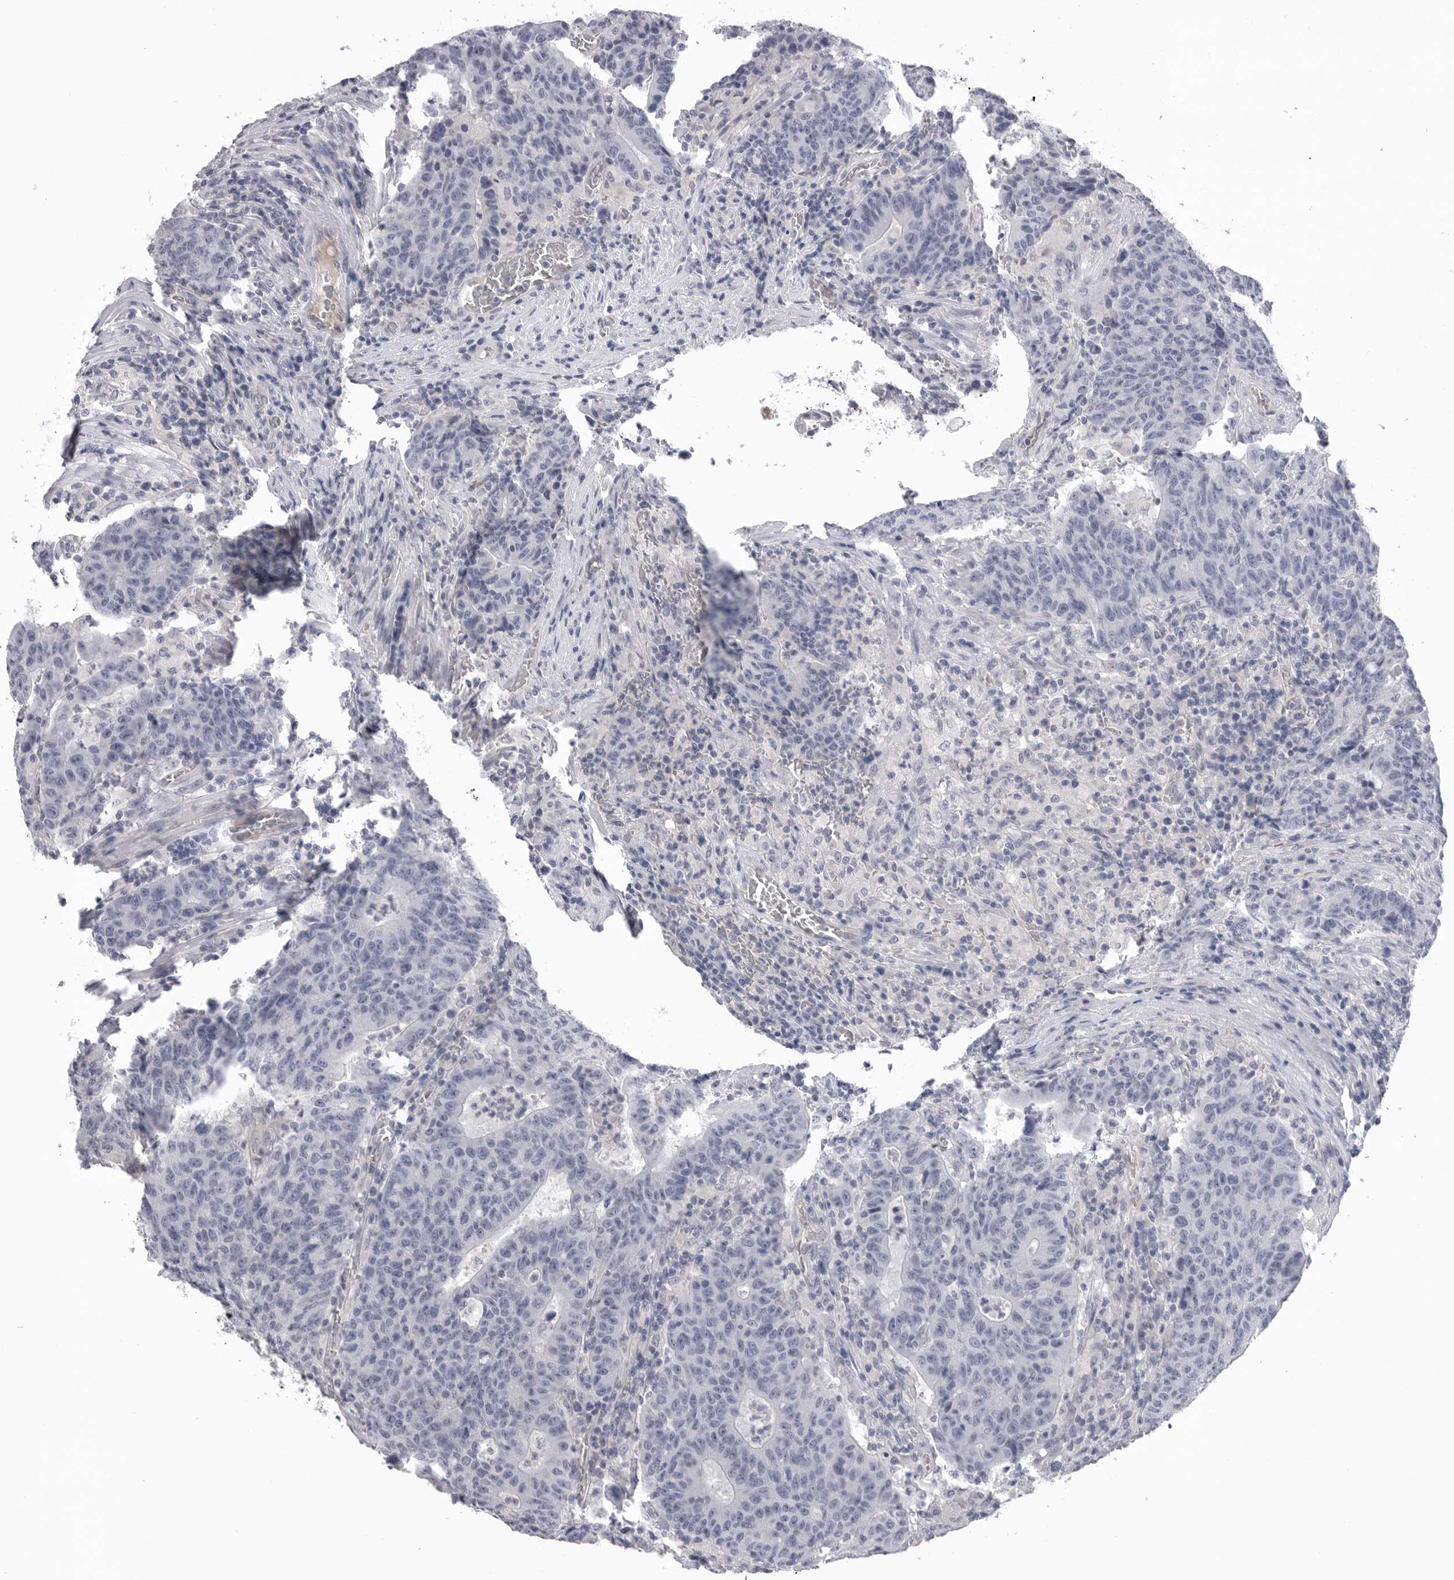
{"staining": {"intensity": "negative", "quantity": "none", "location": "none"}, "tissue": "colorectal cancer", "cell_type": "Tumor cells", "image_type": "cancer", "snomed": [{"axis": "morphology", "description": "Adenocarcinoma, NOS"}, {"axis": "topography", "description": "Colon"}], "caption": "Protein analysis of colorectal adenocarcinoma reveals no significant staining in tumor cells. The staining was performed using DAB (3,3'-diaminobenzidine) to visualize the protein expression in brown, while the nuclei were stained in blue with hematoxylin (Magnification: 20x).", "gene": "DLGAP3", "patient": {"sex": "female", "age": 75}}